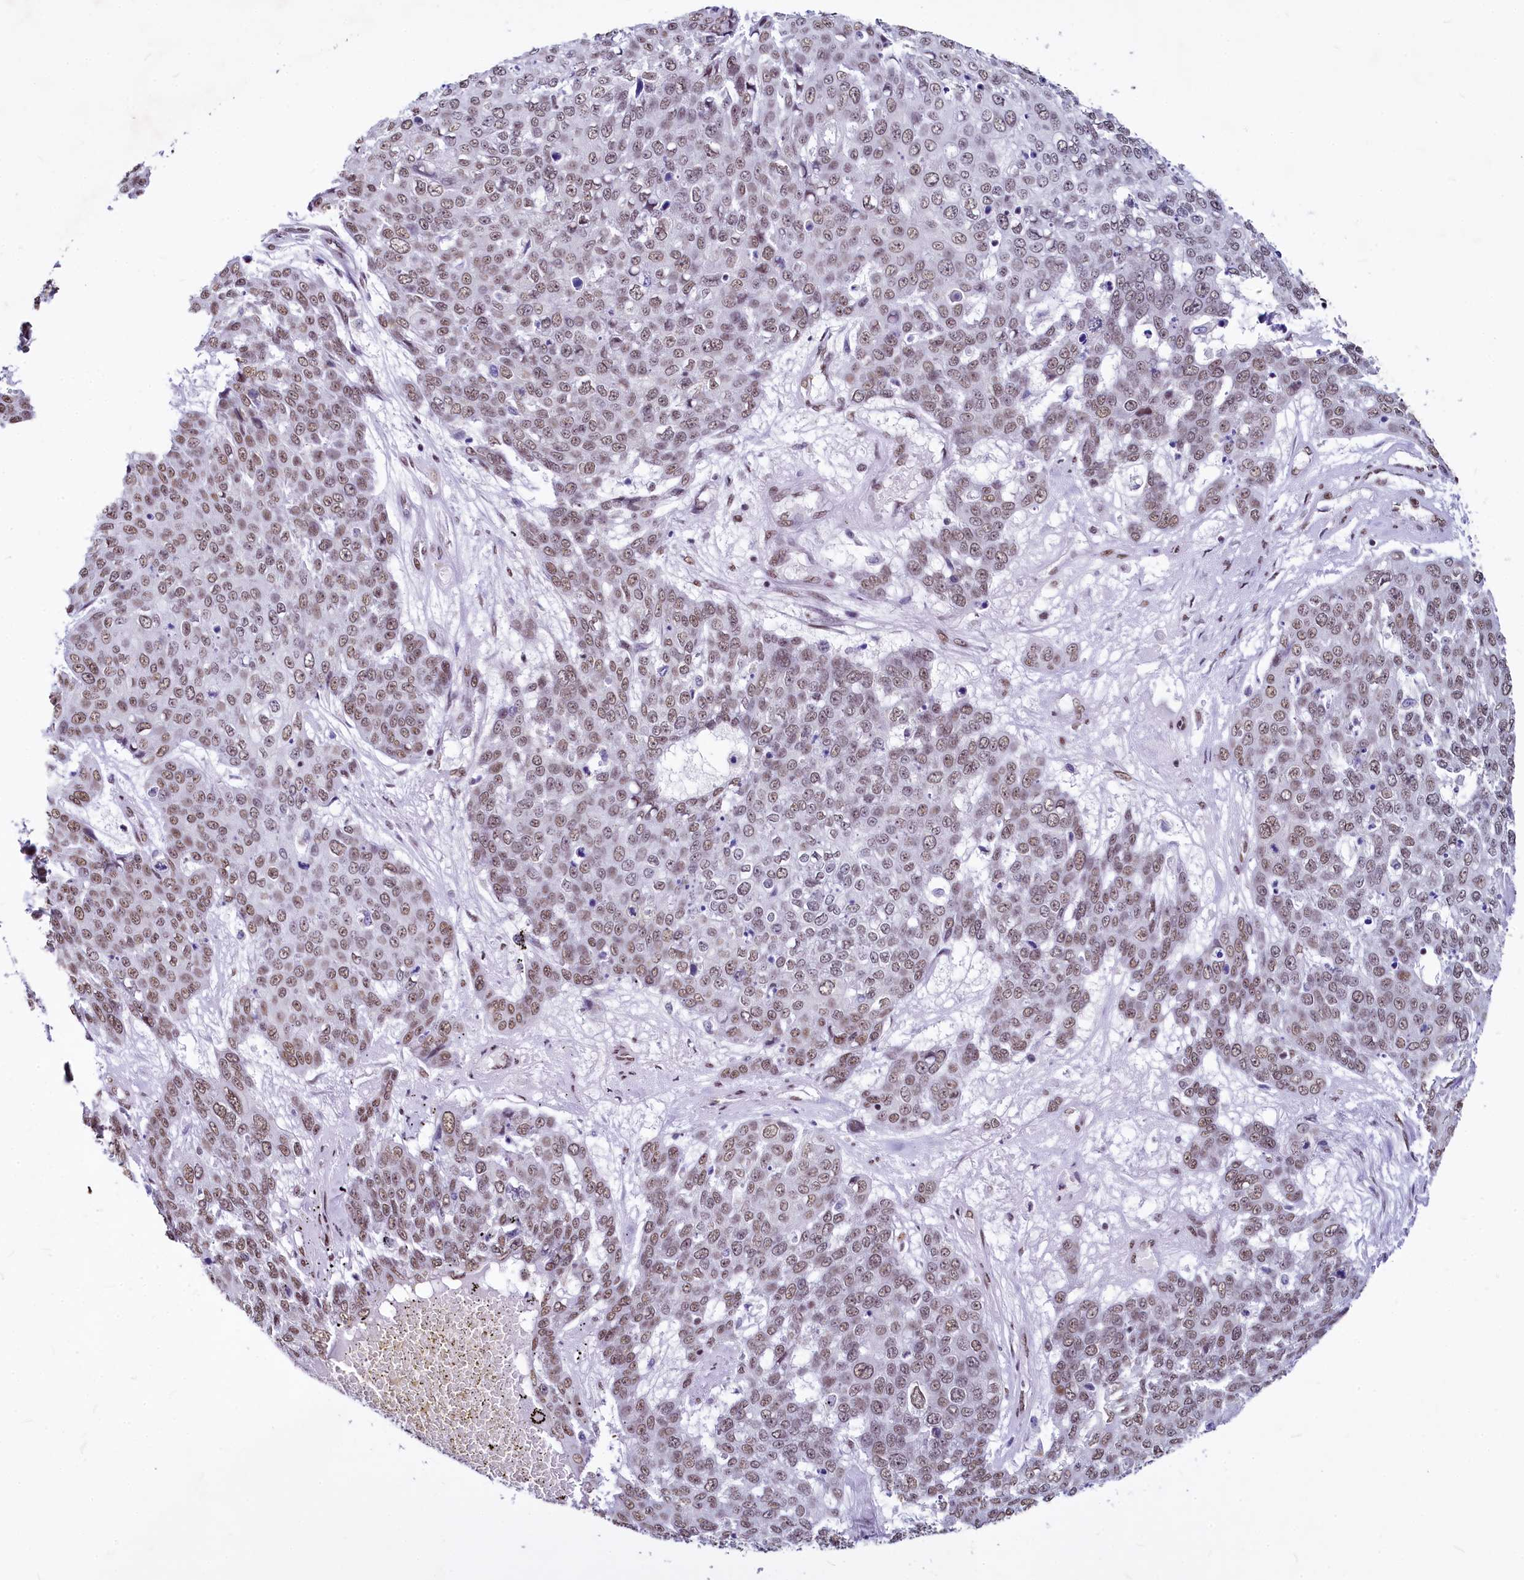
{"staining": {"intensity": "moderate", "quantity": ">75%", "location": "nuclear"}, "tissue": "skin cancer", "cell_type": "Tumor cells", "image_type": "cancer", "snomed": [{"axis": "morphology", "description": "Squamous cell carcinoma, NOS"}, {"axis": "topography", "description": "Skin"}], "caption": "Immunohistochemistry image of skin squamous cell carcinoma stained for a protein (brown), which reveals medium levels of moderate nuclear expression in approximately >75% of tumor cells.", "gene": "PARPBP", "patient": {"sex": "male", "age": 71}}